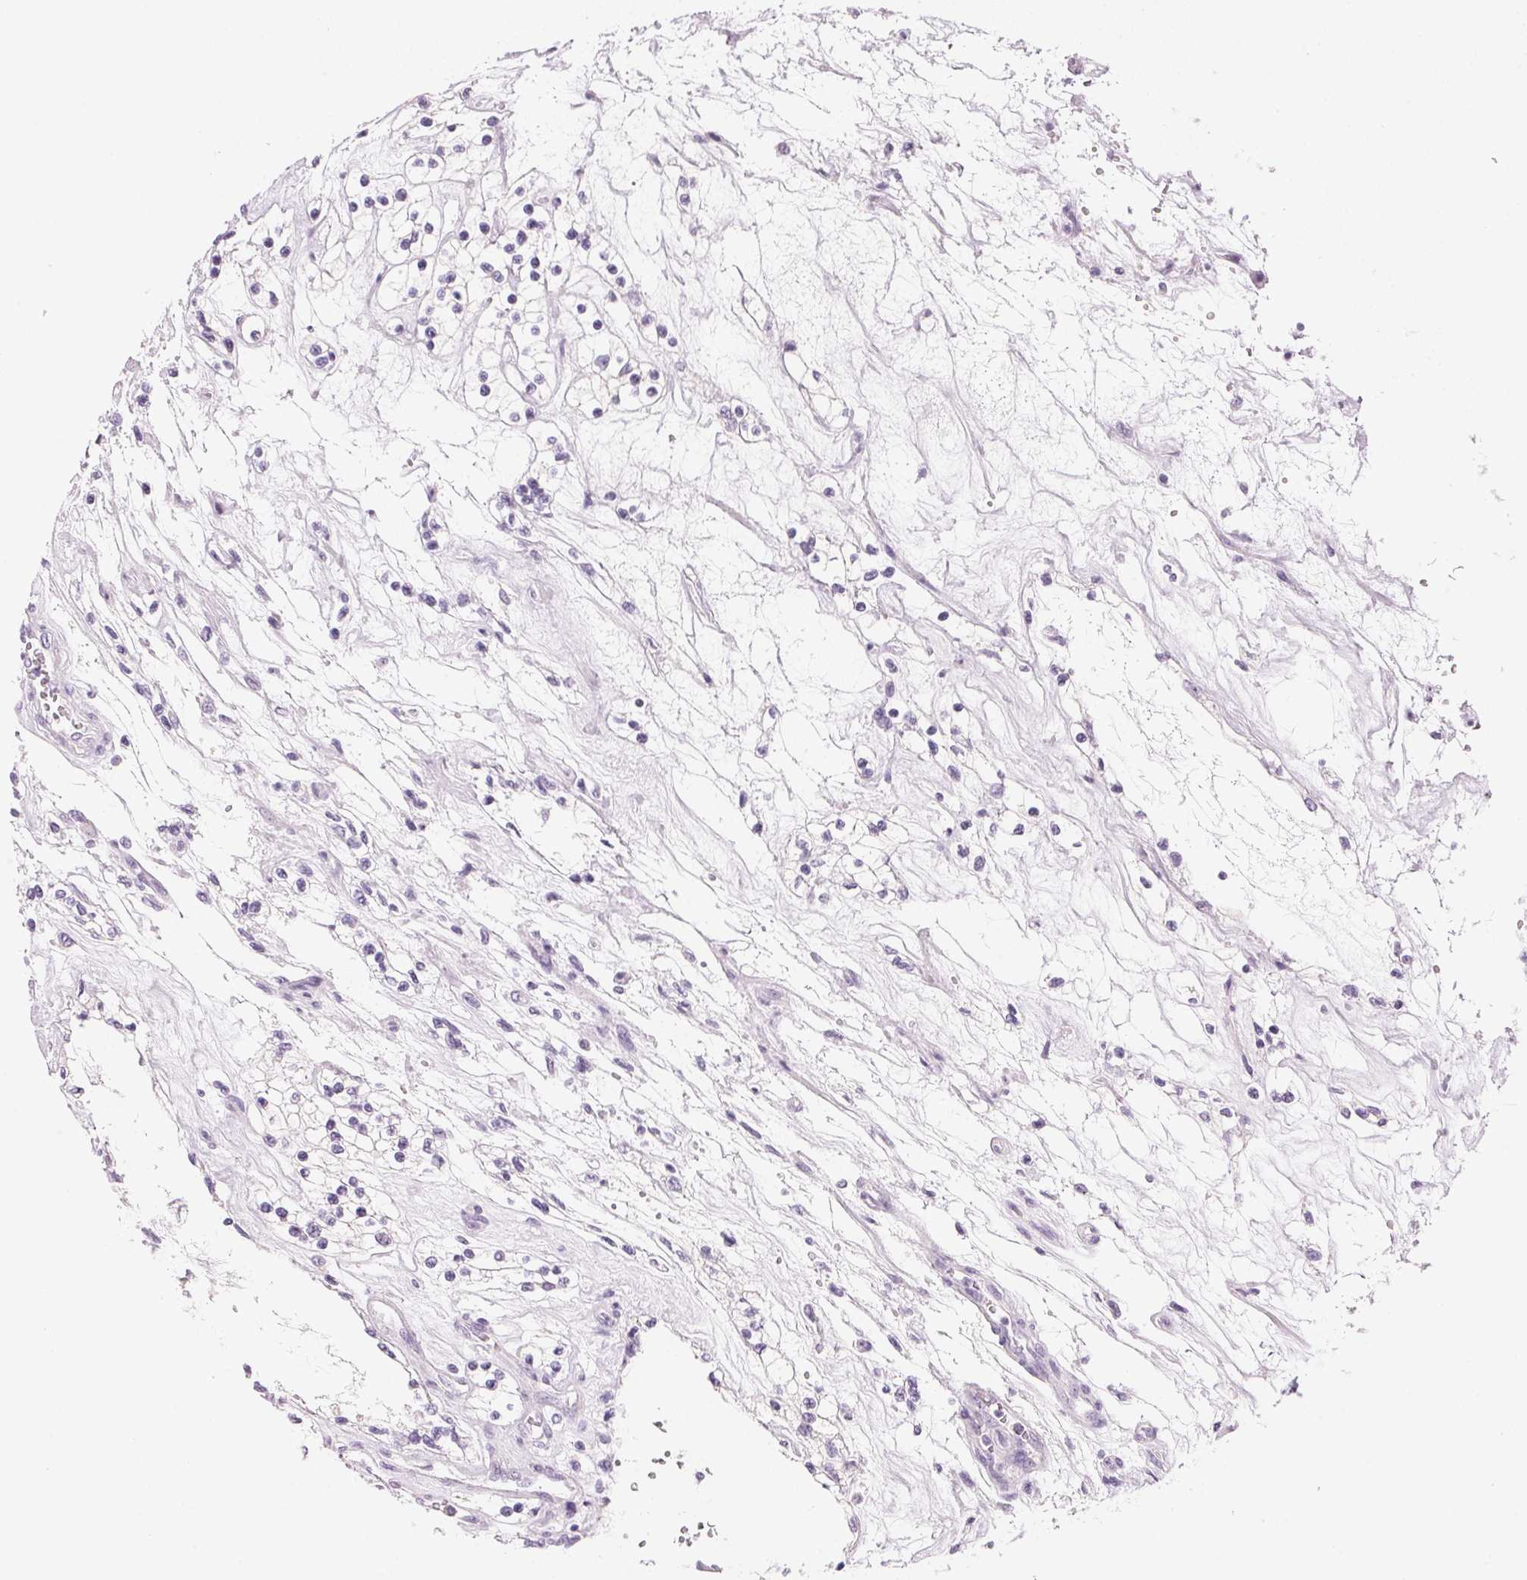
{"staining": {"intensity": "negative", "quantity": "none", "location": "none"}, "tissue": "renal cancer", "cell_type": "Tumor cells", "image_type": "cancer", "snomed": [{"axis": "morphology", "description": "Adenocarcinoma, NOS"}, {"axis": "topography", "description": "Kidney"}], "caption": "This is an IHC histopathology image of human adenocarcinoma (renal). There is no positivity in tumor cells.", "gene": "CYP11B1", "patient": {"sex": "female", "age": 69}}